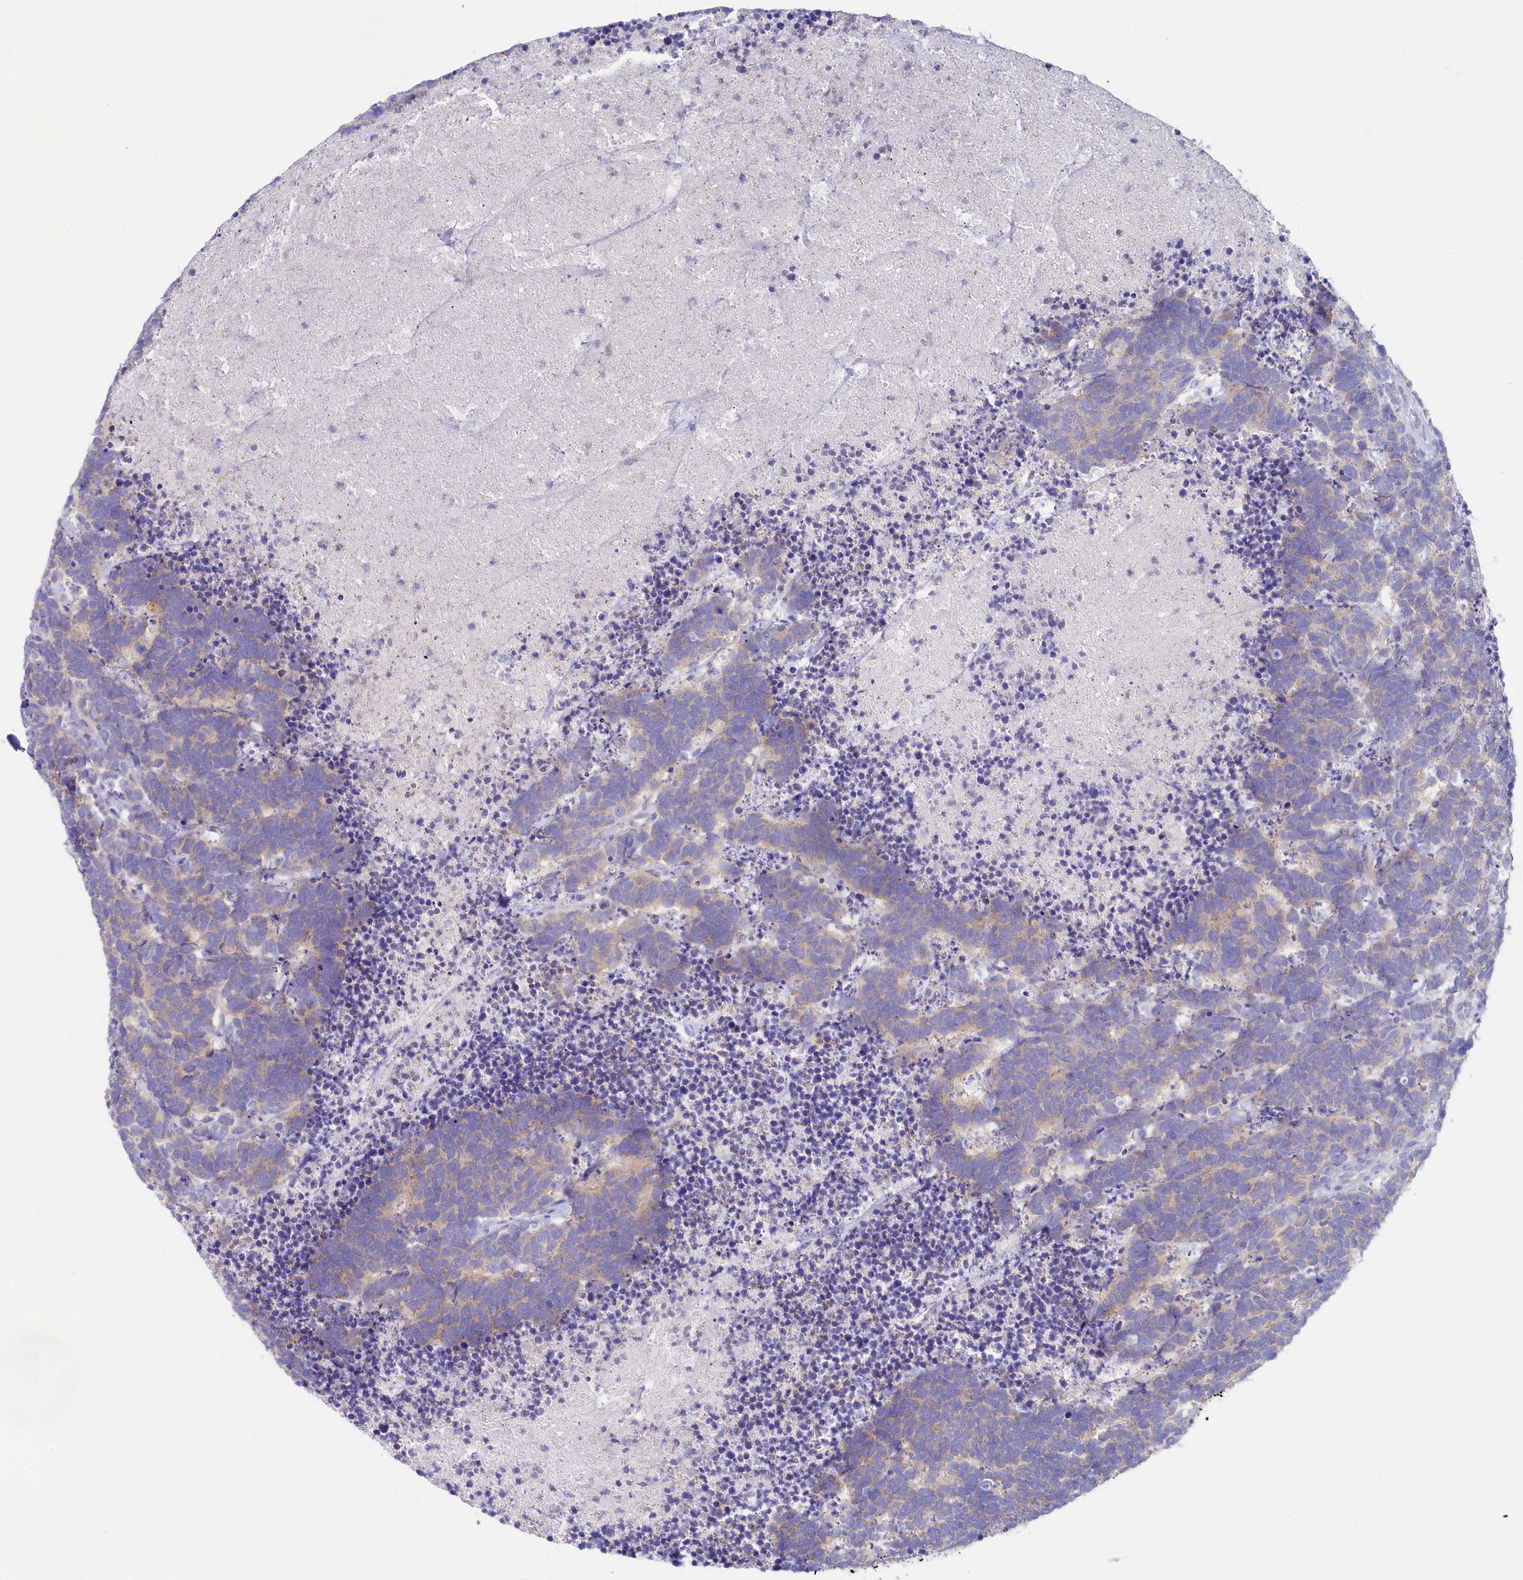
{"staining": {"intensity": "moderate", "quantity": "<25%", "location": "cytoplasmic/membranous"}, "tissue": "carcinoid", "cell_type": "Tumor cells", "image_type": "cancer", "snomed": [{"axis": "morphology", "description": "Carcinoma, NOS"}, {"axis": "morphology", "description": "Carcinoid, malignant, NOS"}, {"axis": "topography", "description": "Urinary bladder"}], "caption": "A brown stain shows moderate cytoplasmic/membranous expression of a protein in human carcinoma tumor cells.", "gene": "VPS26B", "patient": {"sex": "male", "age": 57}}